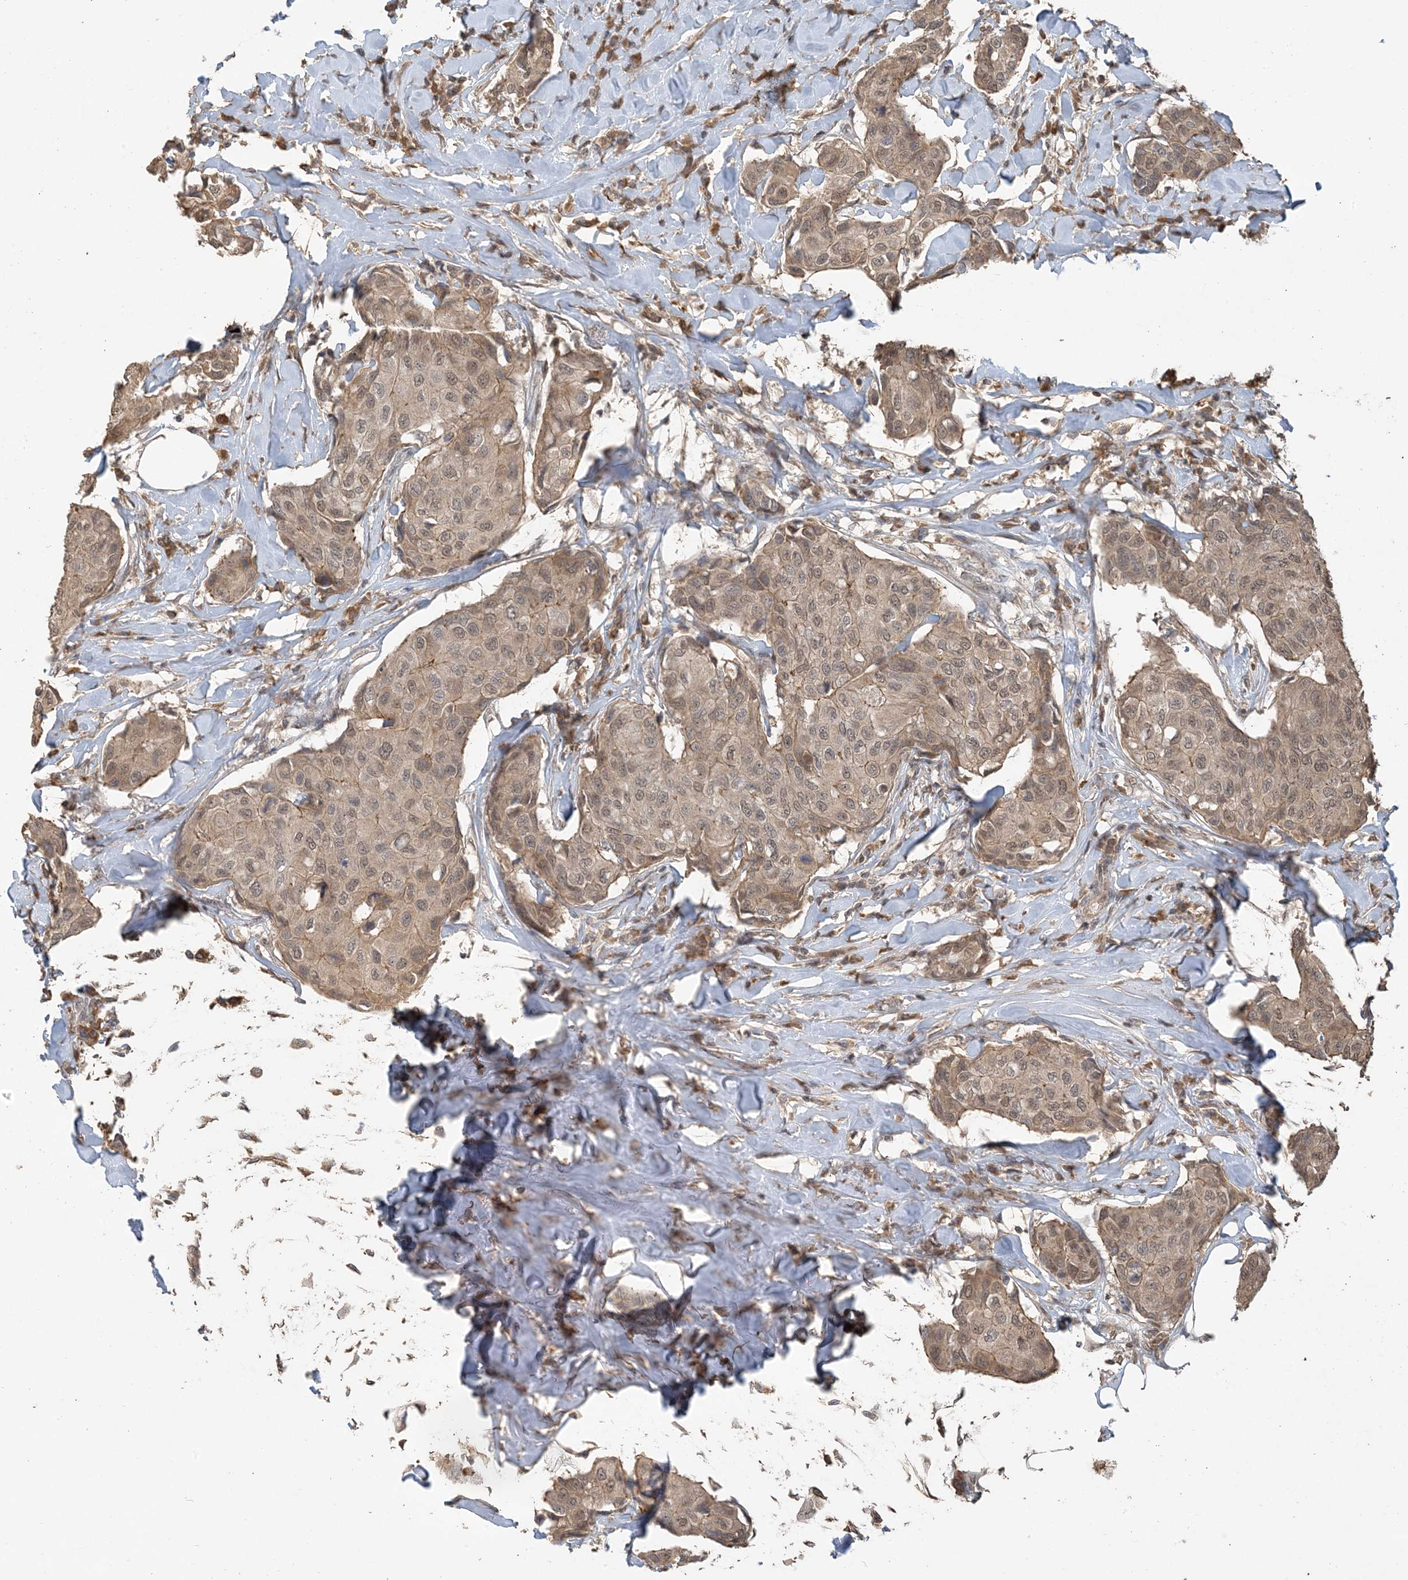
{"staining": {"intensity": "weak", "quantity": ">75%", "location": "cytoplasmic/membranous,nuclear"}, "tissue": "breast cancer", "cell_type": "Tumor cells", "image_type": "cancer", "snomed": [{"axis": "morphology", "description": "Duct carcinoma"}, {"axis": "topography", "description": "Breast"}], "caption": "This is a photomicrograph of IHC staining of breast cancer (intraductal carcinoma), which shows weak staining in the cytoplasmic/membranous and nuclear of tumor cells.", "gene": "ZC3H12A", "patient": {"sex": "female", "age": 80}}